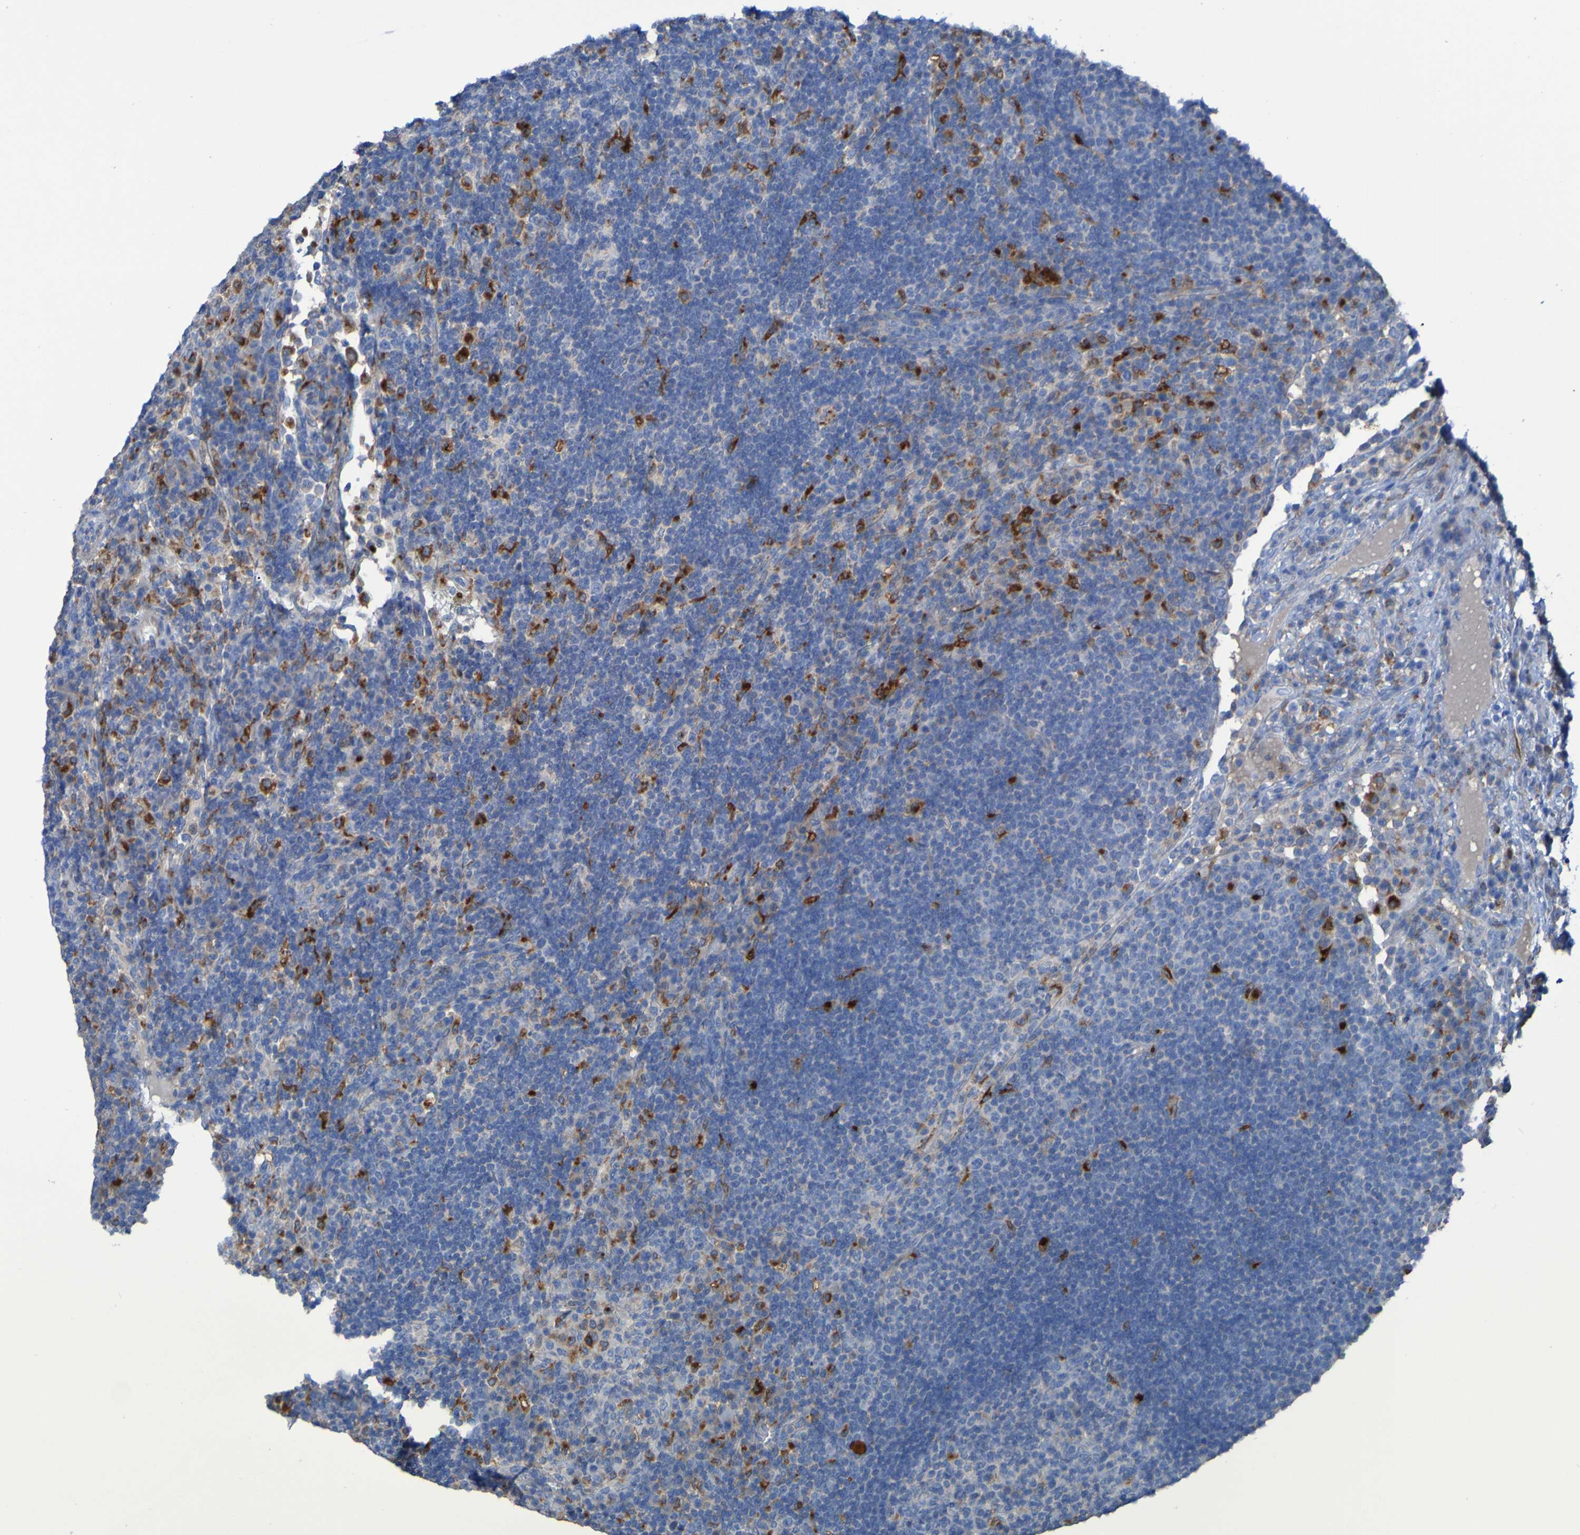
{"staining": {"intensity": "negative", "quantity": "none", "location": "none"}, "tissue": "lymph node", "cell_type": "Germinal center cells", "image_type": "normal", "snomed": [{"axis": "morphology", "description": "Normal tissue, NOS"}, {"axis": "topography", "description": "Lymph node"}], "caption": "Immunohistochemistry micrograph of unremarkable lymph node: human lymph node stained with DAB (3,3'-diaminobenzidine) exhibits no significant protein expression in germinal center cells.", "gene": "ARHGEF16", "patient": {"sex": "female", "age": 53}}